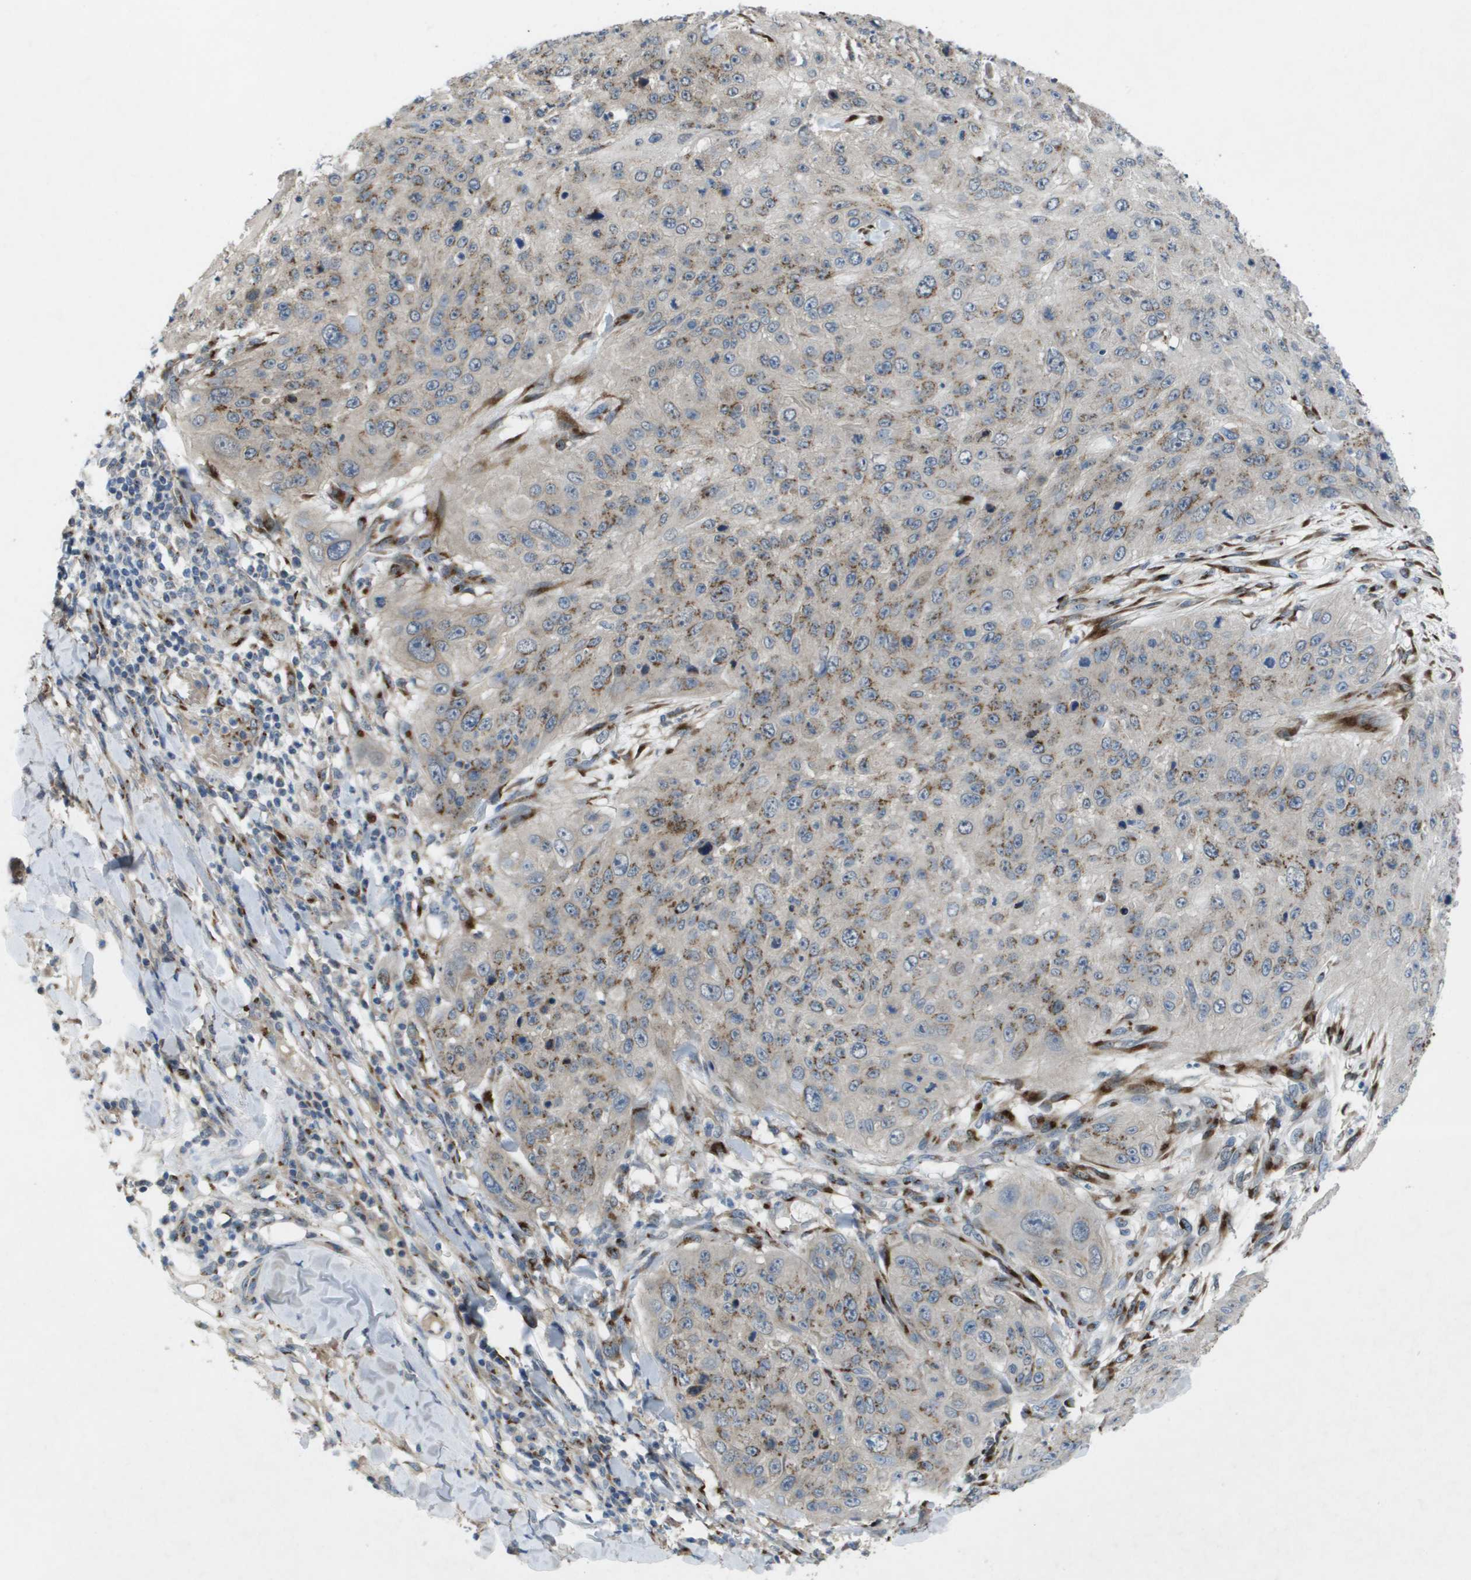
{"staining": {"intensity": "moderate", "quantity": "25%-75%", "location": "cytoplasmic/membranous"}, "tissue": "skin cancer", "cell_type": "Tumor cells", "image_type": "cancer", "snomed": [{"axis": "morphology", "description": "Squamous cell carcinoma, NOS"}, {"axis": "topography", "description": "Skin"}], "caption": "Tumor cells reveal moderate cytoplasmic/membranous expression in approximately 25%-75% of cells in squamous cell carcinoma (skin).", "gene": "QSOX2", "patient": {"sex": "female", "age": 80}}